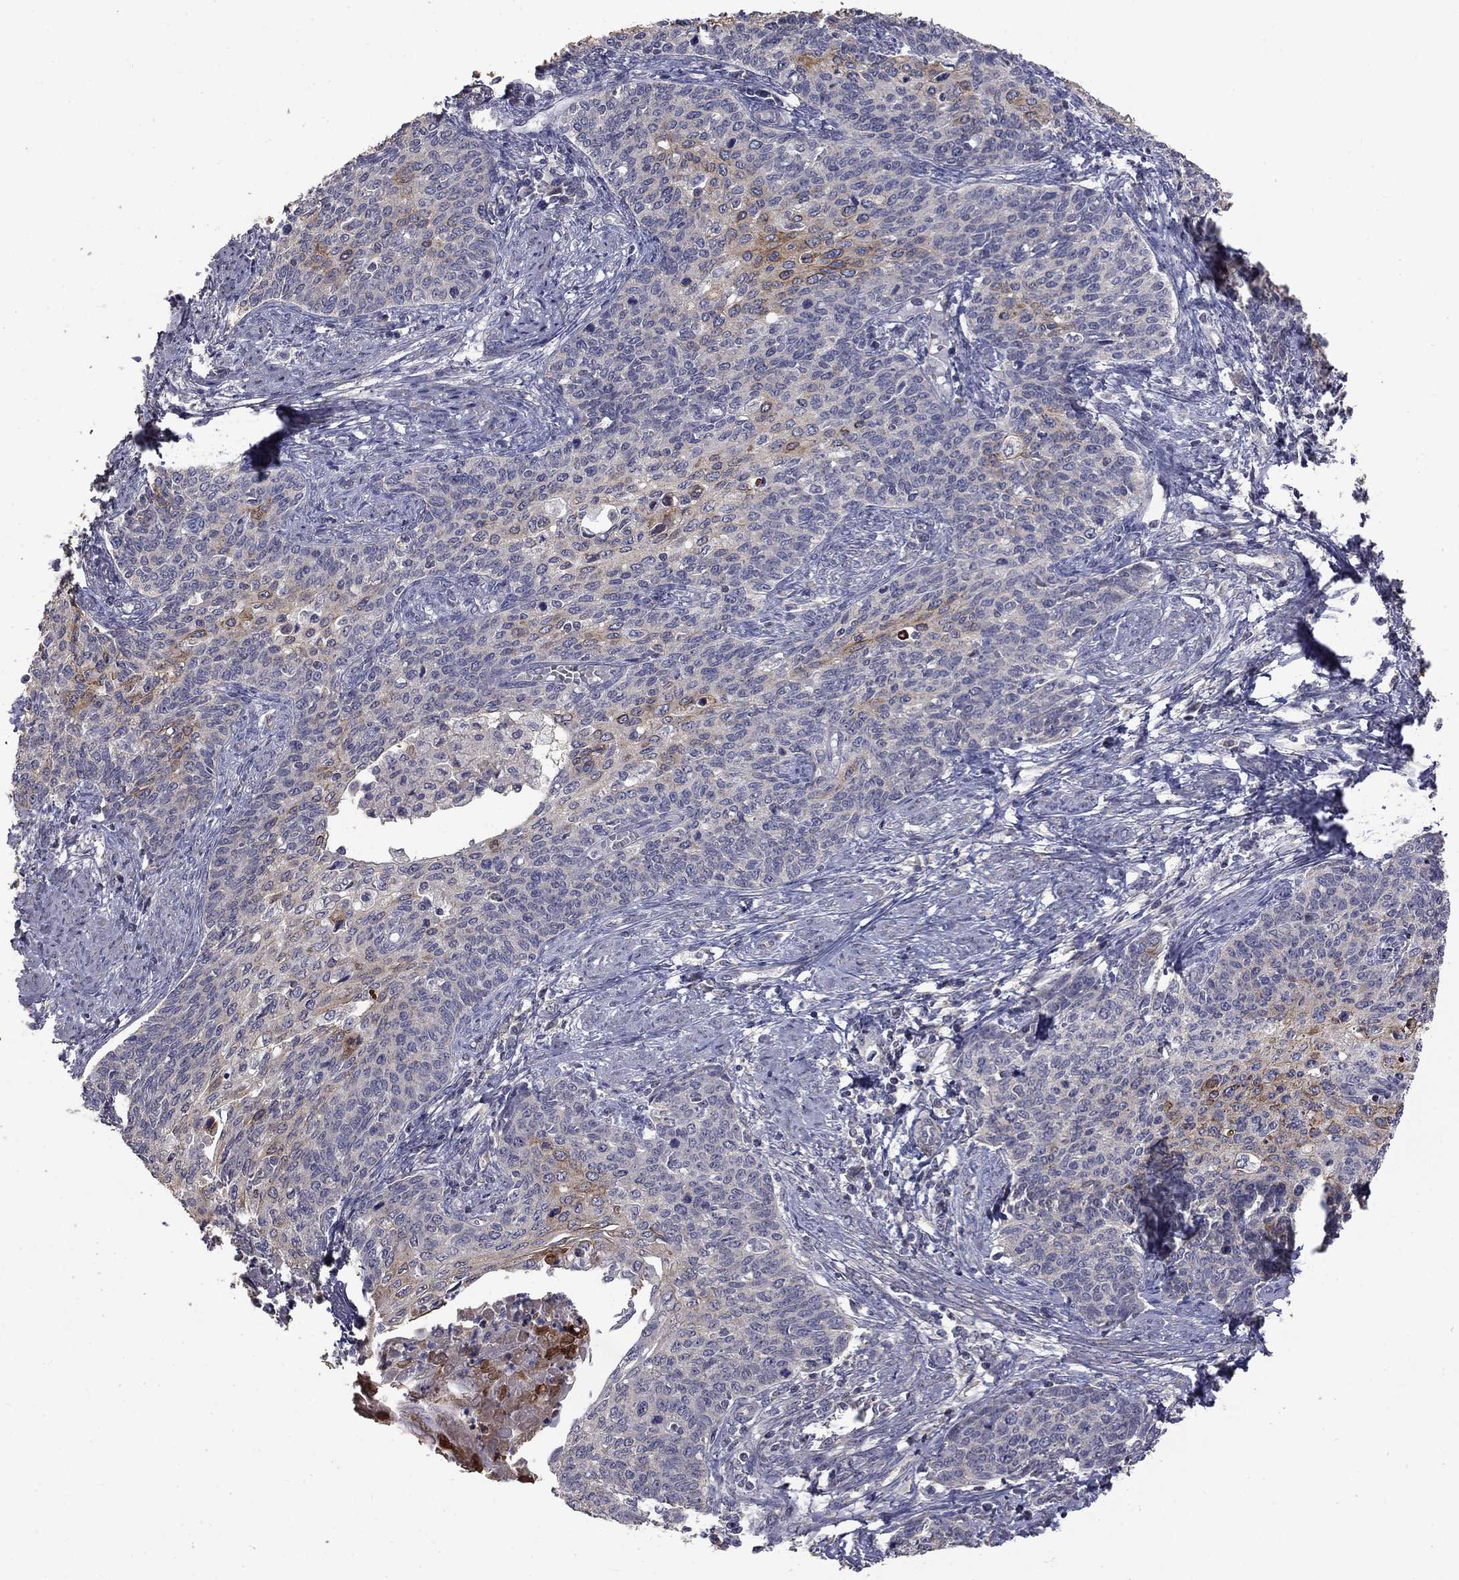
{"staining": {"intensity": "moderate", "quantity": "<25%", "location": "cytoplasmic/membranous"}, "tissue": "cervical cancer", "cell_type": "Tumor cells", "image_type": "cancer", "snomed": [{"axis": "morphology", "description": "Normal tissue, NOS"}, {"axis": "morphology", "description": "Squamous cell carcinoma, NOS"}, {"axis": "topography", "description": "Cervix"}], "caption": "This is a micrograph of IHC staining of squamous cell carcinoma (cervical), which shows moderate positivity in the cytoplasmic/membranous of tumor cells.", "gene": "SLC39A14", "patient": {"sex": "female", "age": 39}}